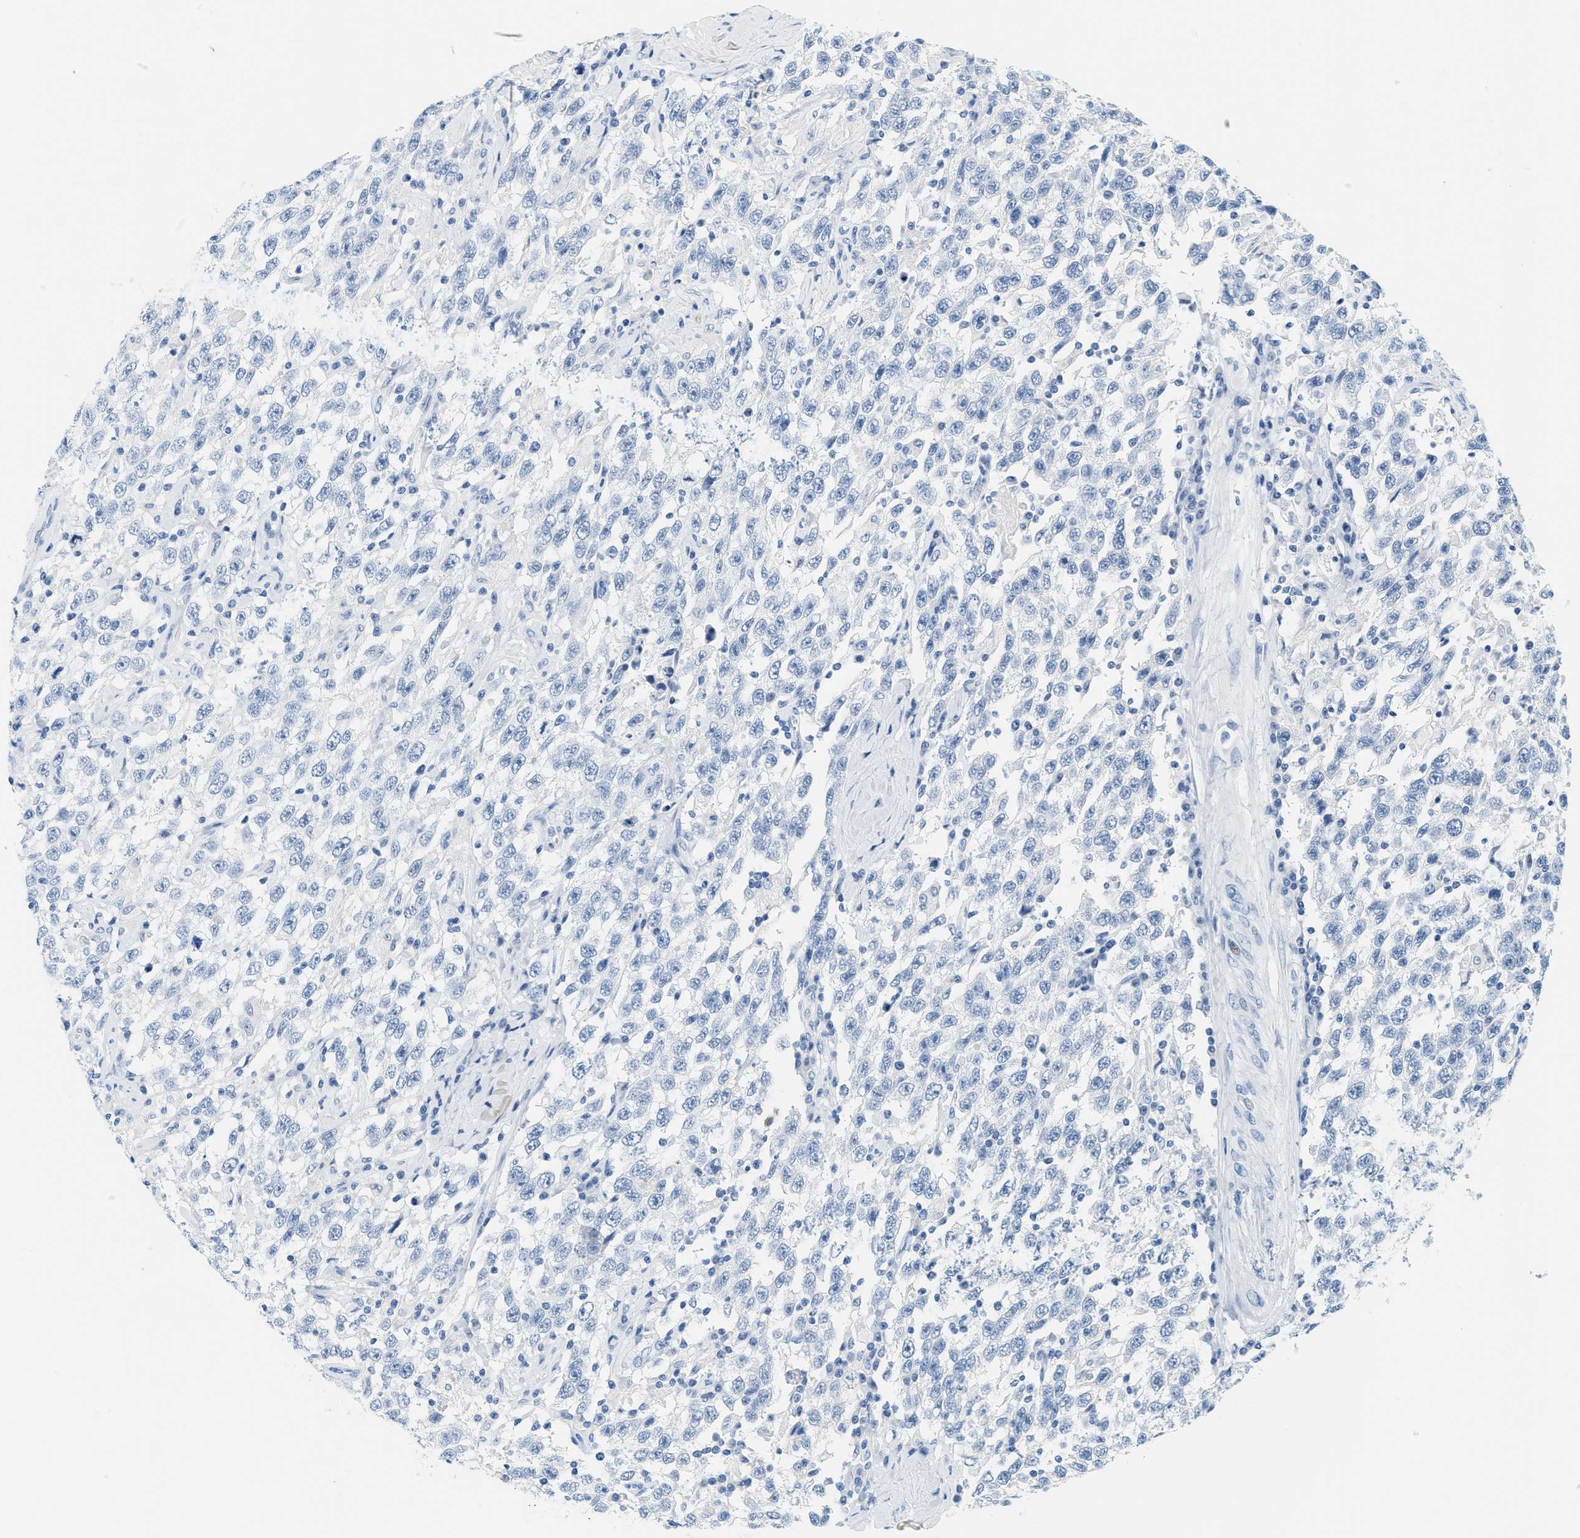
{"staining": {"intensity": "negative", "quantity": "none", "location": "none"}, "tissue": "testis cancer", "cell_type": "Tumor cells", "image_type": "cancer", "snomed": [{"axis": "morphology", "description": "Seminoma, NOS"}, {"axis": "topography", "description": "Testis"}], "caption": "Immunohistochemistry of human testis seminoma shows no staining in tumor cells.", "gene": "LCN2", "patient": {"sex": "male", "age": 41}}